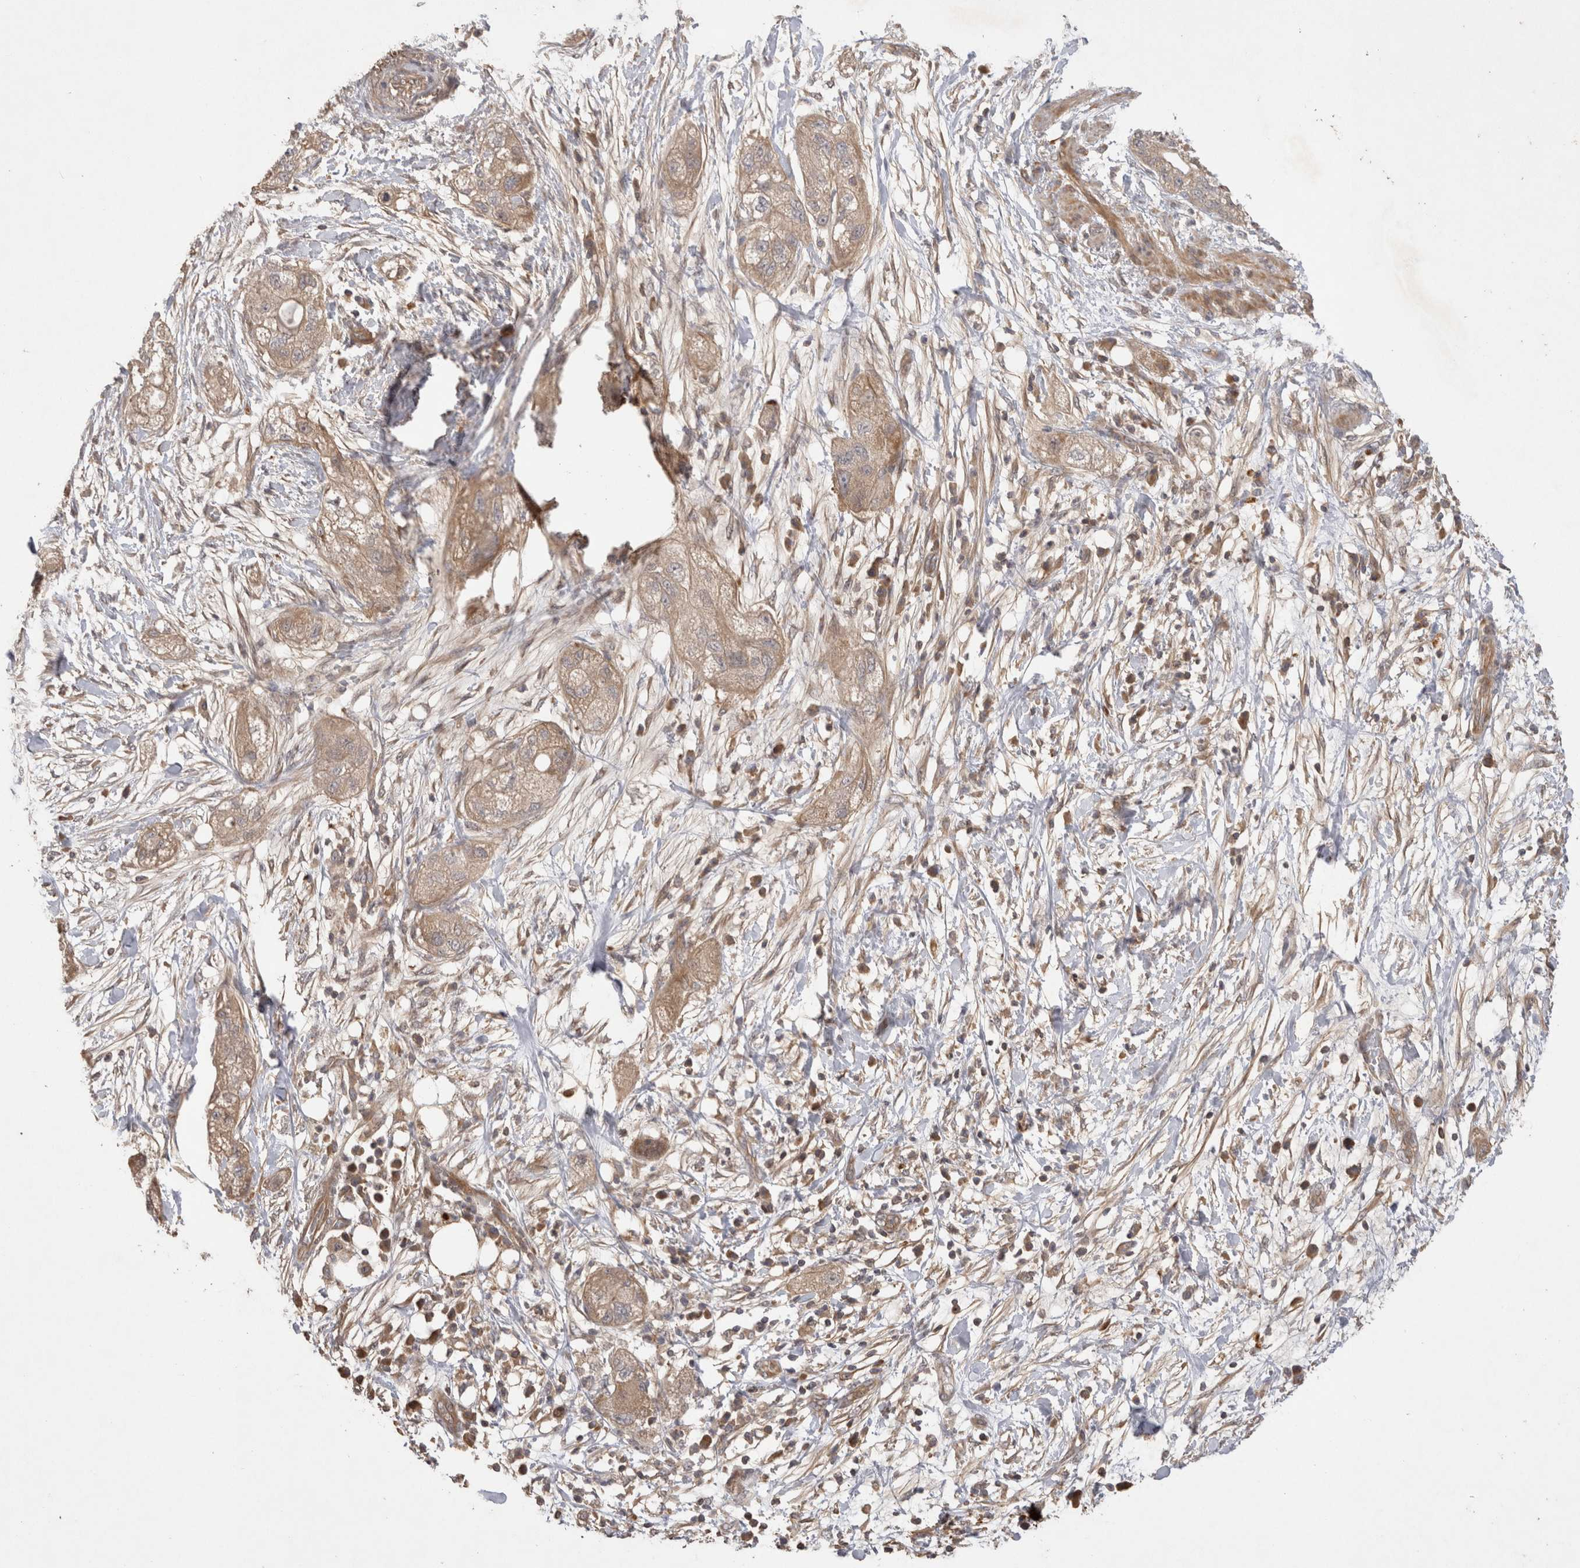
{"staining": {"intensity": "weak", "quantity": ">75%", "location": "cytoplasmic/membranous"}, "tissue": "pancreatic cancer", "cell_type": "Tumor cells", "image_type": "cancer", "snomed": [{"axis": "morphology", "description": "Adenocarcinoma, NOS"}, {"axis": "topography", "description": "Pancreas"}], "caption": "Pancreatic adenocarcinoma stained with a protein marker reveals weak staining in tumor cells.", "gene": "PPP1R42", "patient": {"sex": "female", "age": 78}}